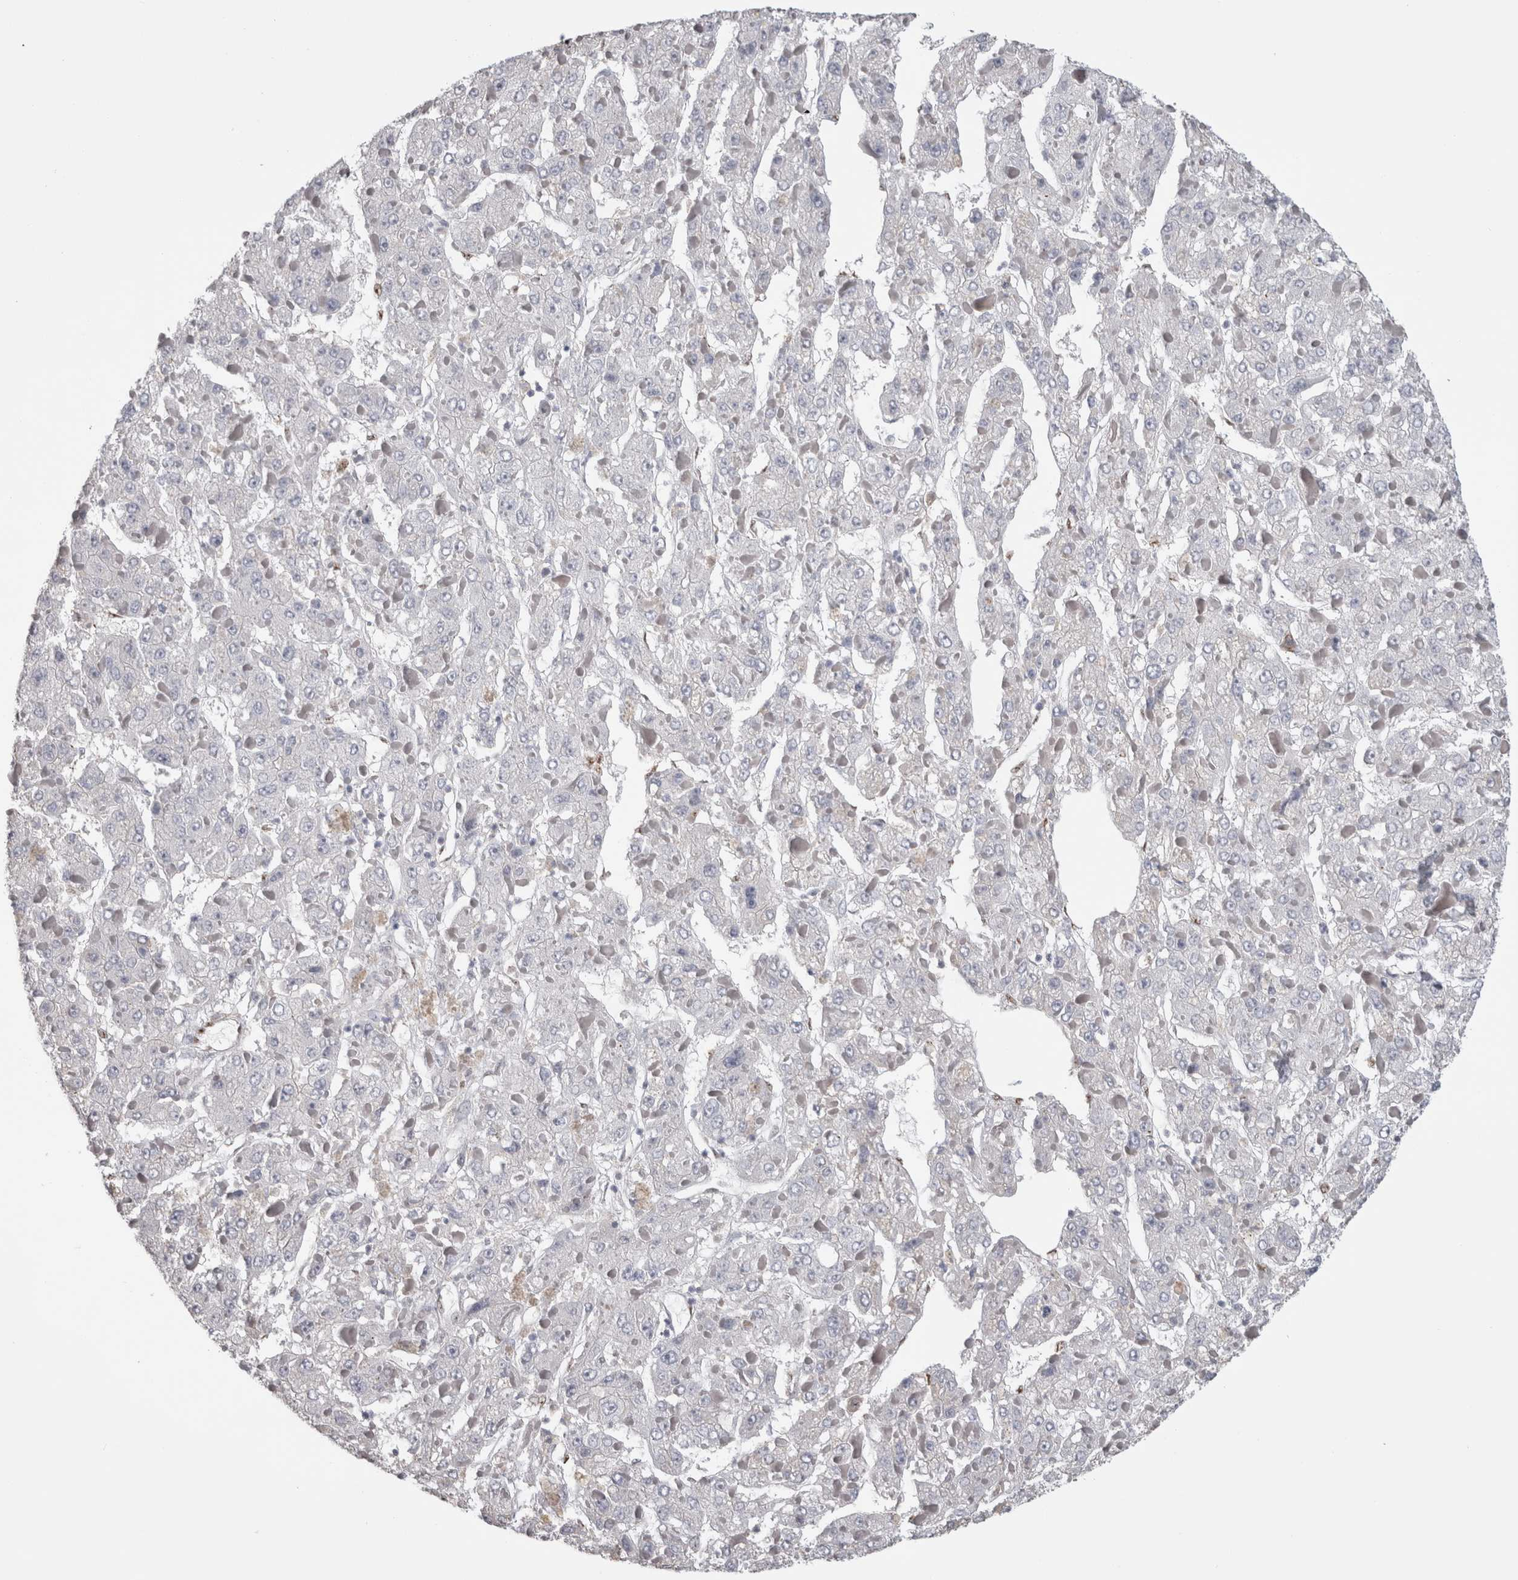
{"staining": {"intensity": "negative", "quantity": "none", "location": "none"}, "tissue": "liver cancer", "cell_type": "Tumor cells", "image_type": "cancer", "snomed": [{"axis": "morphology", "description": "Carcinoma, Hepatocellular, NOS"}, {"axis": "topography", "description": "Liver"}], "caption": "This is a histopathology image of immunohistochemistry staining of liver hepatocellular carcinoma, which shows no staining in tumor cells.", "gene": "IL33", "patient": {"sex": "female", "age": 73}}